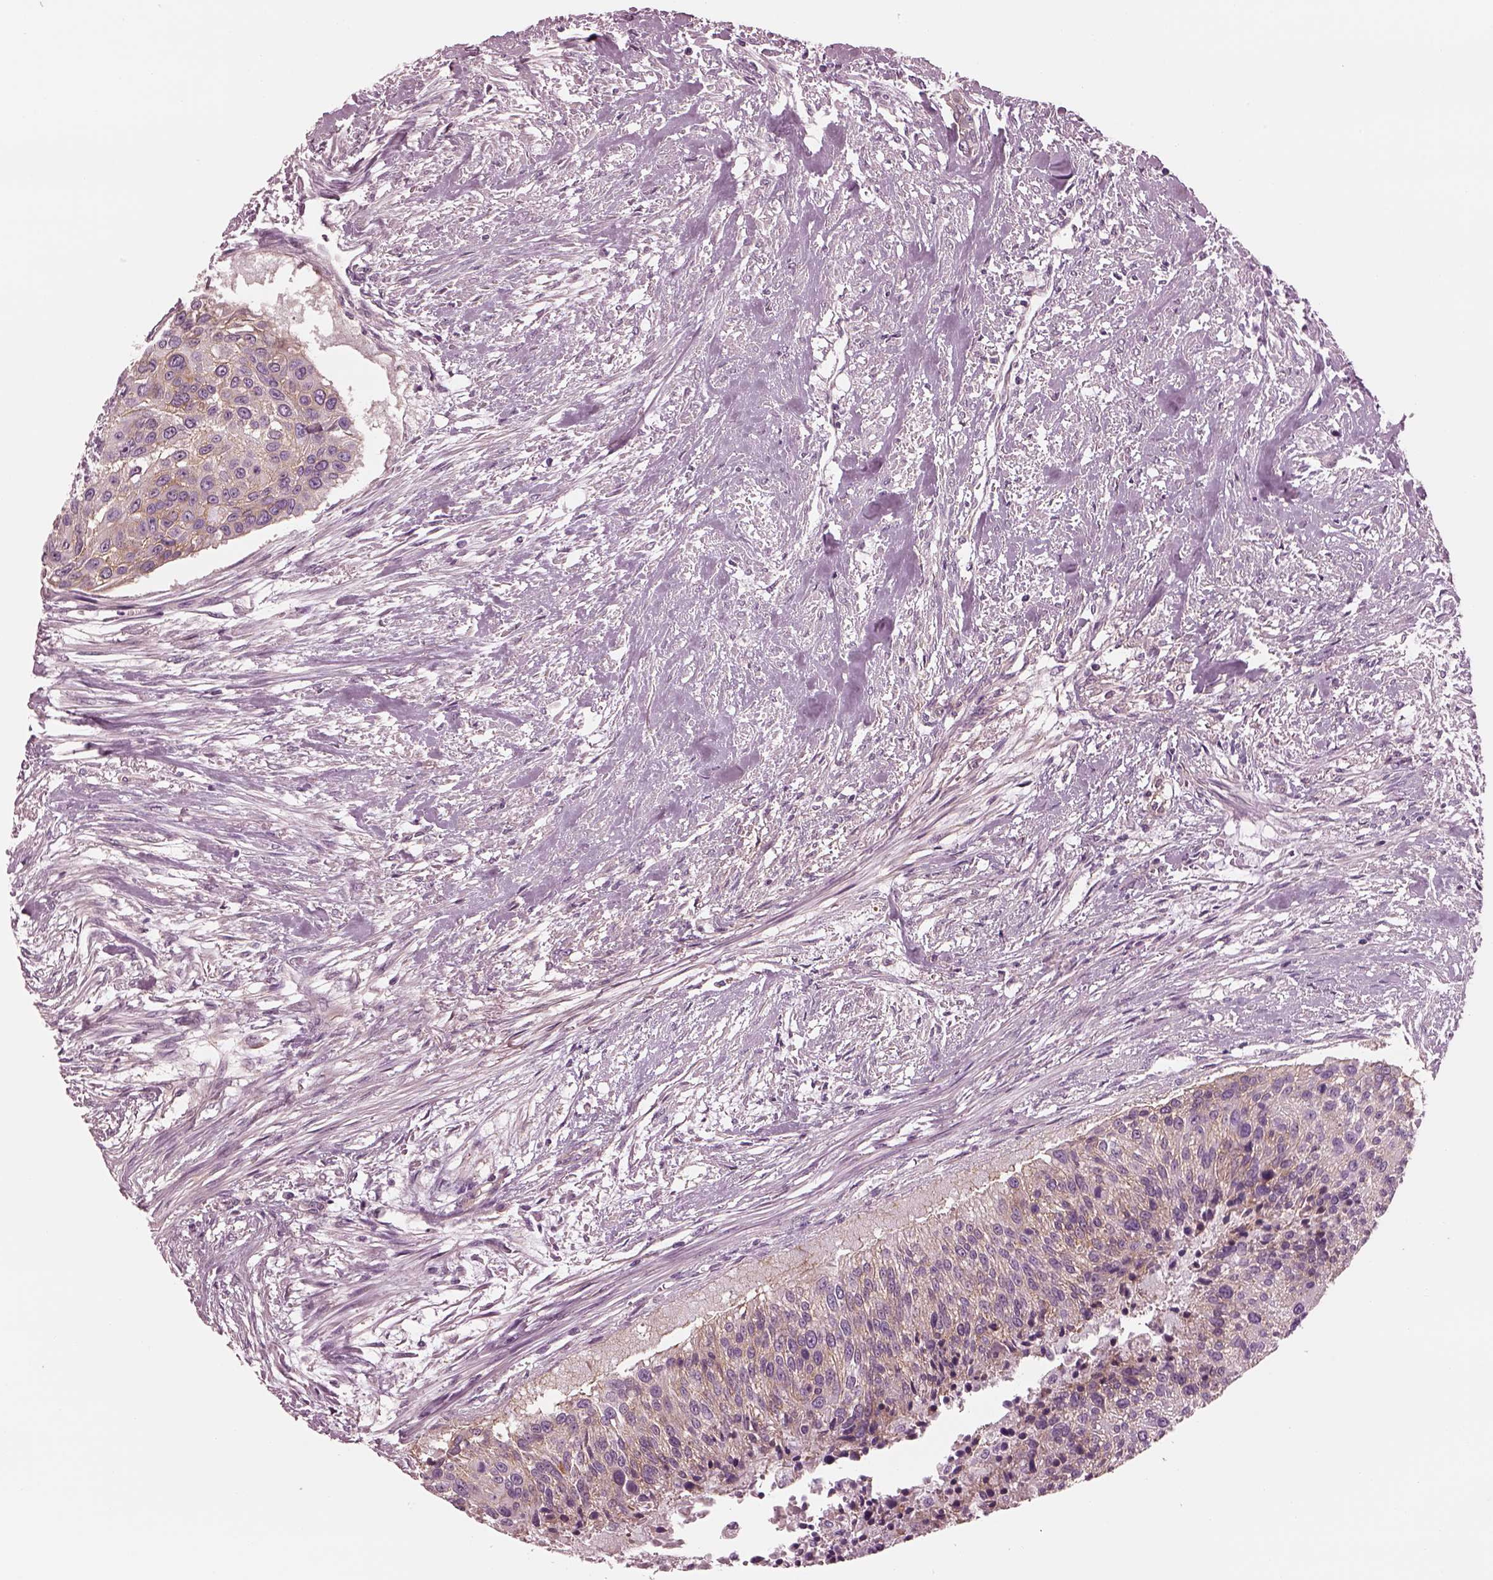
{"staining": {"intensity": "weak", "quantity": "25%-75%", "location": "cytoplasmic/membranous"}, "tissue": "urothelial cancer", "cell_type": "Tumor cells", "image_type": "cancer", "snomed": [{"axis": "morphology", "description": "Urothelial carcinoma, NOS"}, {"axis": "topography", "description": "Urinary bladder"}], "caption": "Urothelial cancer stained with a protein marker demonstrates weak staining in tumor cells.", "gene": "ELAPOR1", "patient": {"sex": "male", "age": 55}}